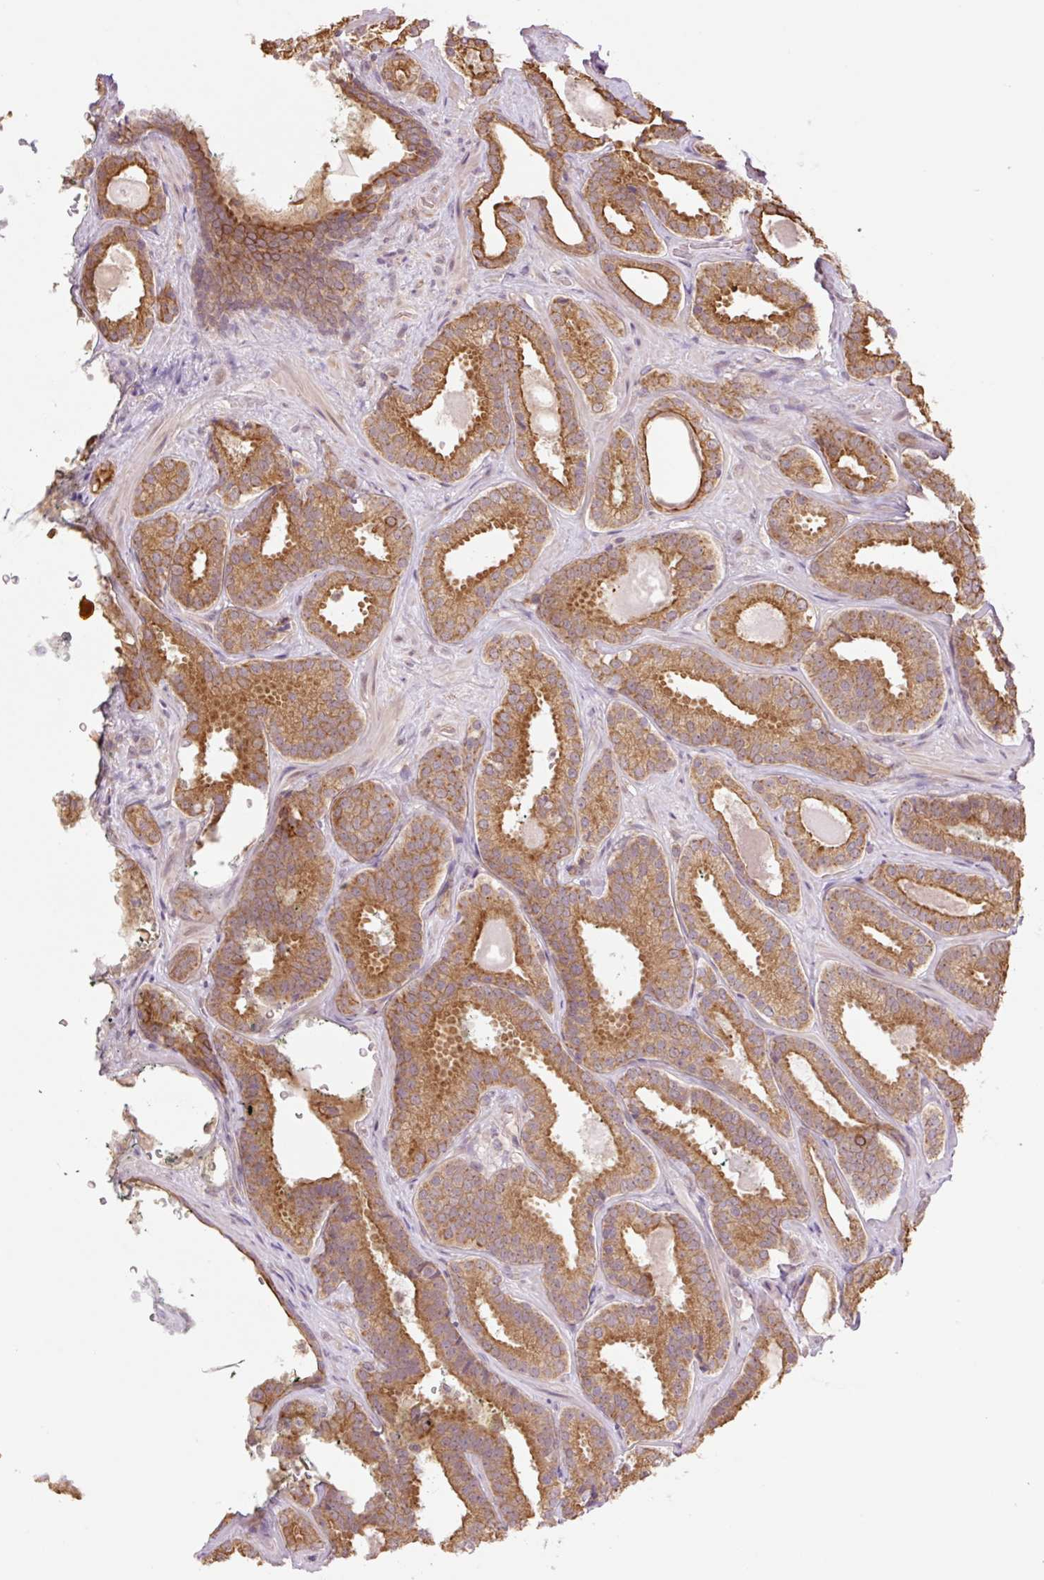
{"staining": {"intensity": "moderate", "quantity": ">75%", "location": "cytoplasmic/membranous"}, "tissue": "prostate cancer", "cell_type": "Tumor cells", "image_type": "cancer", "snomed": [{"axis": "morphology", "description": "Adenocarcinoma, High grade"}, {"axis": "topography", "description": "Prostate"}], "caption": "IHC of human adenocarcinoma (high-grade) (prostate) shows medium levels of moderate cytoplasmic/membranous expression in approximately >75% of tumor cells. Immunohistochemistry stains the protein in brown and the nuclei are stained blue.", "gene": "YJU2B", "patient": {"sex": "male", "age": 65}}